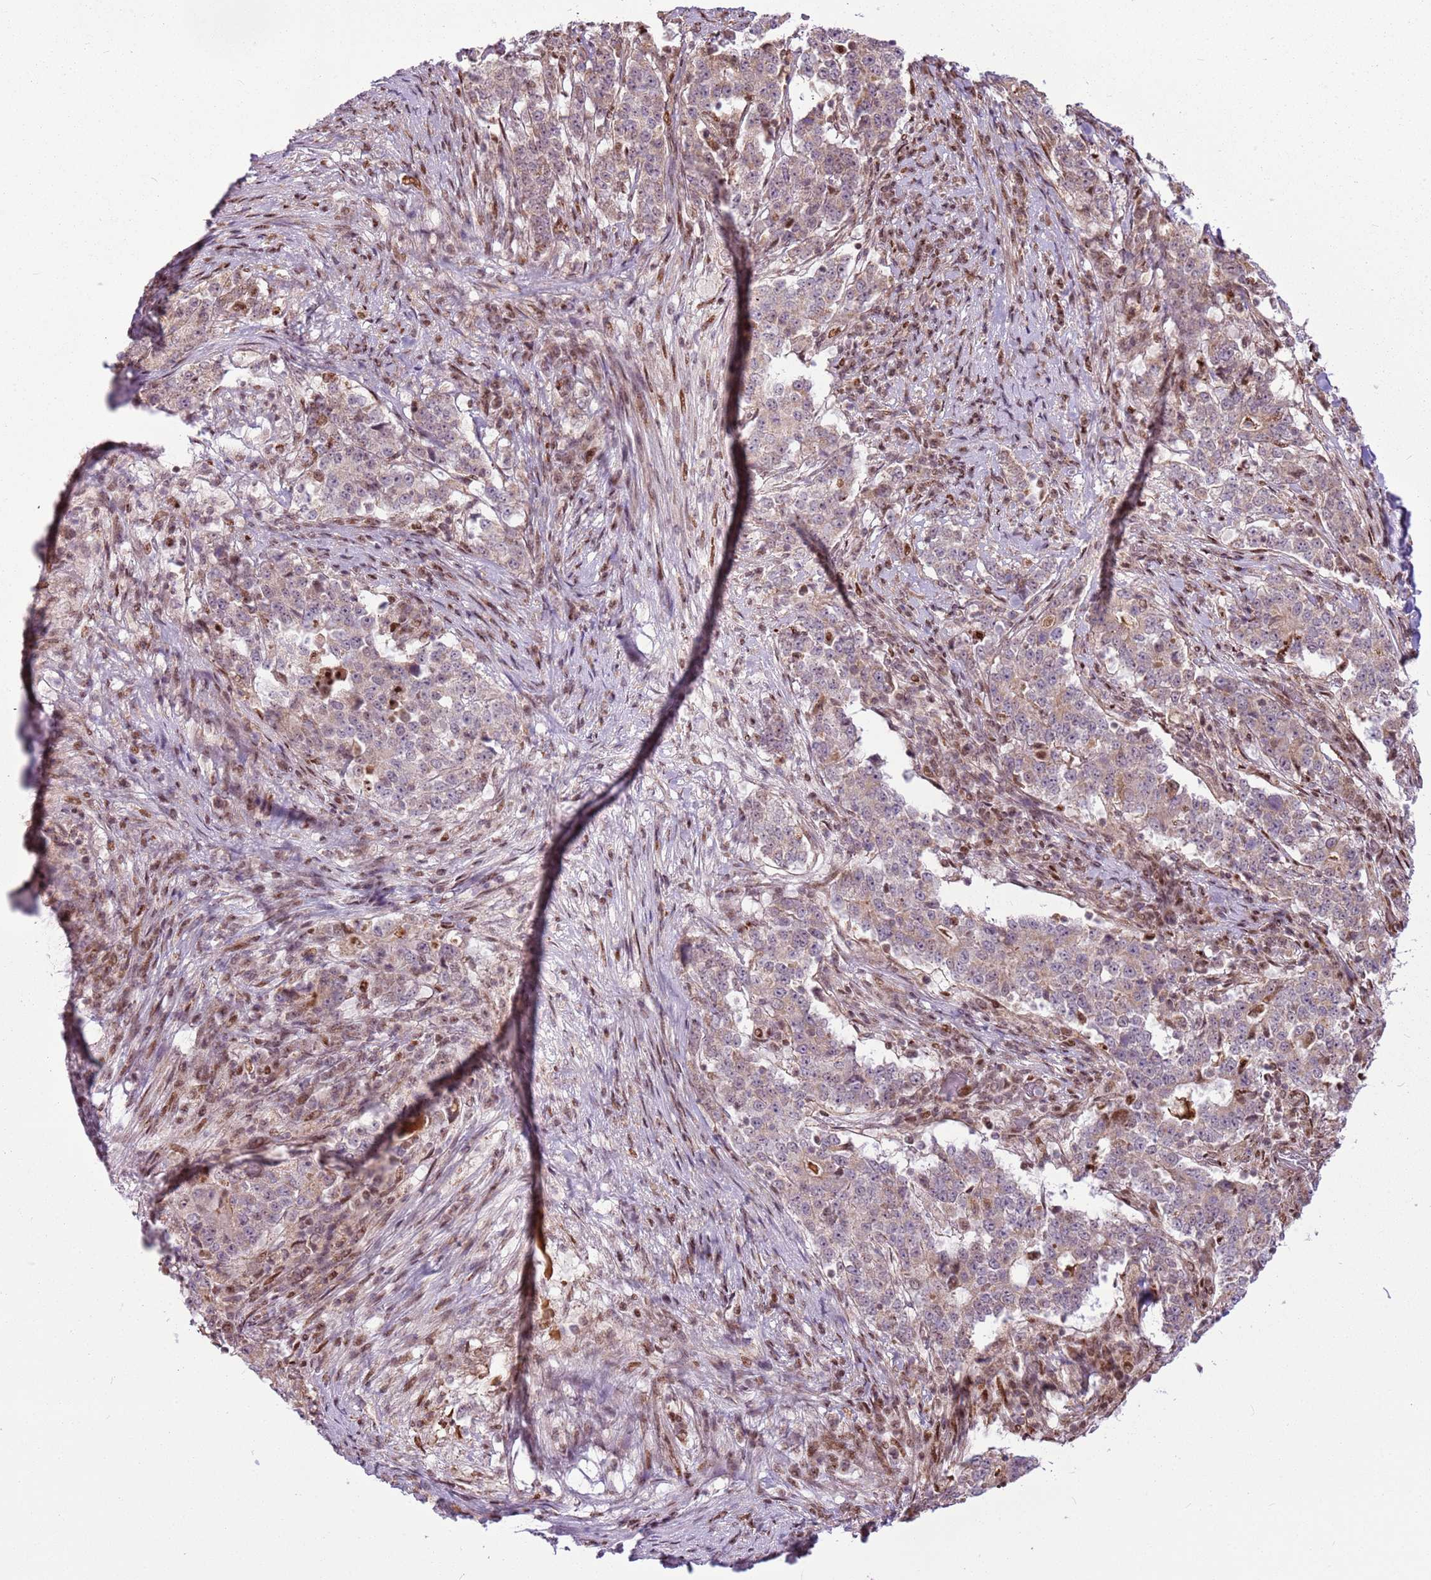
{"staining": {"intensity": "weak", "quantity": "<25%", "location": "cytoplasmic/membranous,nuclear"}, "tissue": "stomach cancer", "cell_type": "Tumor cells", "image_type": "cancer", "snomed": [{"axis": "morphology", "description": "Adenocarcinoma, NOS"}, {"axis": "topography", "description": "Stomach"}], "caption": "Immunohistochemistry (IHC) photomicrograph of neoplastic tissue: stomach cancer (adenocarcinoma) stained with DAB (3,3'-diaminobenzidine) shows no significant protein expression in tumor cells. (DAB immunohistochemistry visualized using brightfield microscopy, high magnification).", "gene": "PCTP", "patient": {"sex": "male", "age": 59}}